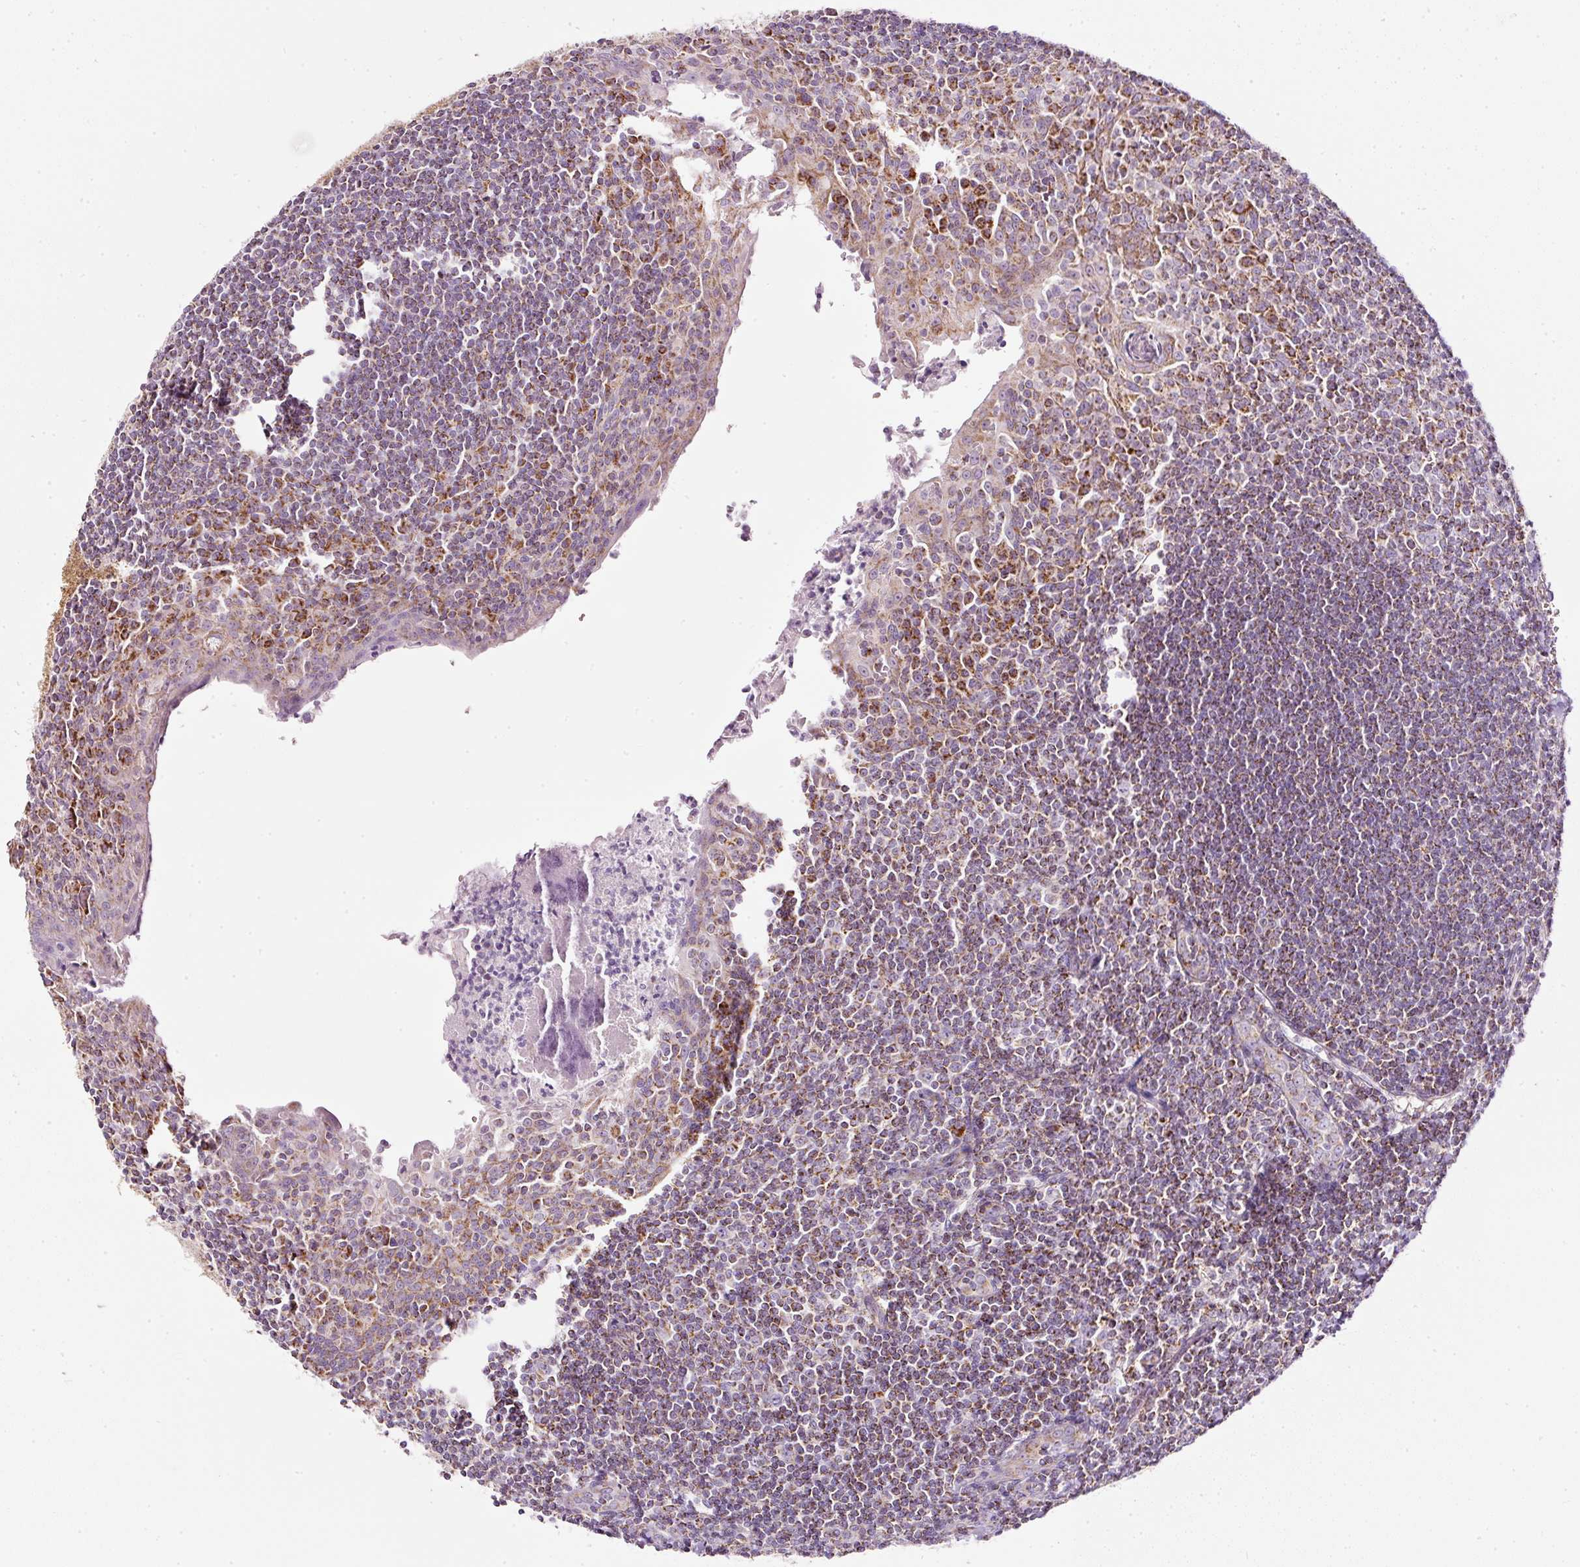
{"staining": {"intensity": "moderate", "quantity": "25%-75%", "location": "cytoplasmic/membranous"}, "tissue": "tonsil", "cell_type": "Germinal center cells", "image_type": "normal", "snomed": [{"axis": "morphology", "description": "Normal tissue, NOS"}, {"axis": "topography", "description": "Tonsil"}], "caption": "The photomicrograph reveals a brown stain indicating the presence of a protein in the cytoplasmic/membranous of germinal center cells in tonsil.", "gene": "SDHA", "patient": {"sex": "male", "age": 27}}